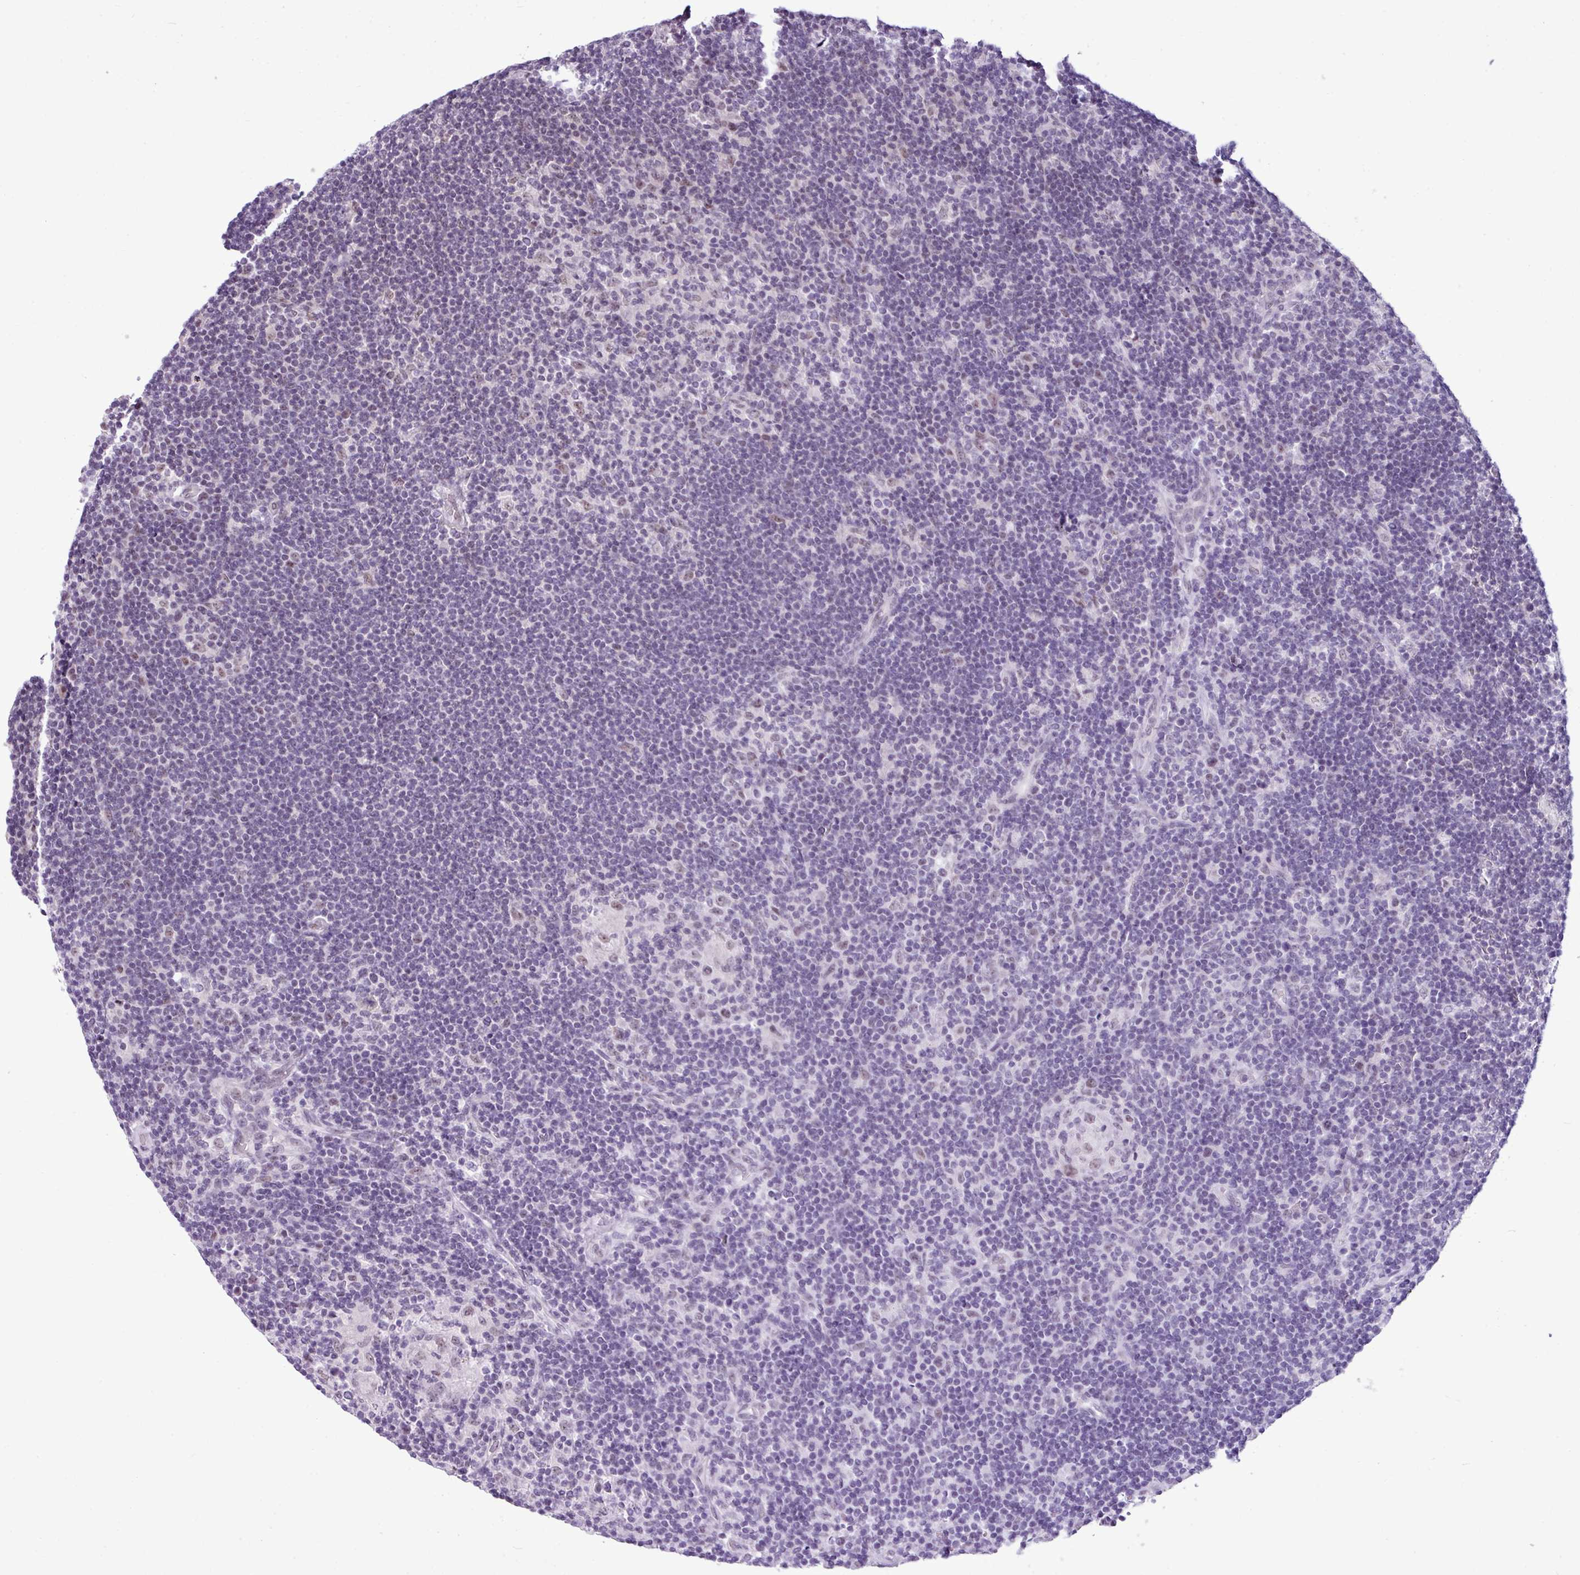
{"staining": {"intensity": "weak", "quantity": "<25%", "location": "nuclear"}, "tissue": "lymphoma", "cell_type": "Tumor cells", "image_type": "cancer", "snomed": [{"axis": "morphology", "description": "Hodgkin's disease, NOS"}, {"axis": "topography", "description": "Lymph node"}], "caption": "This is a micrograph of immunohistochemistry staining of lymphoma, which shows no expression in tumor cells.", "gene": "UTP18", "patient": {"sex": "female", "age": 57}}